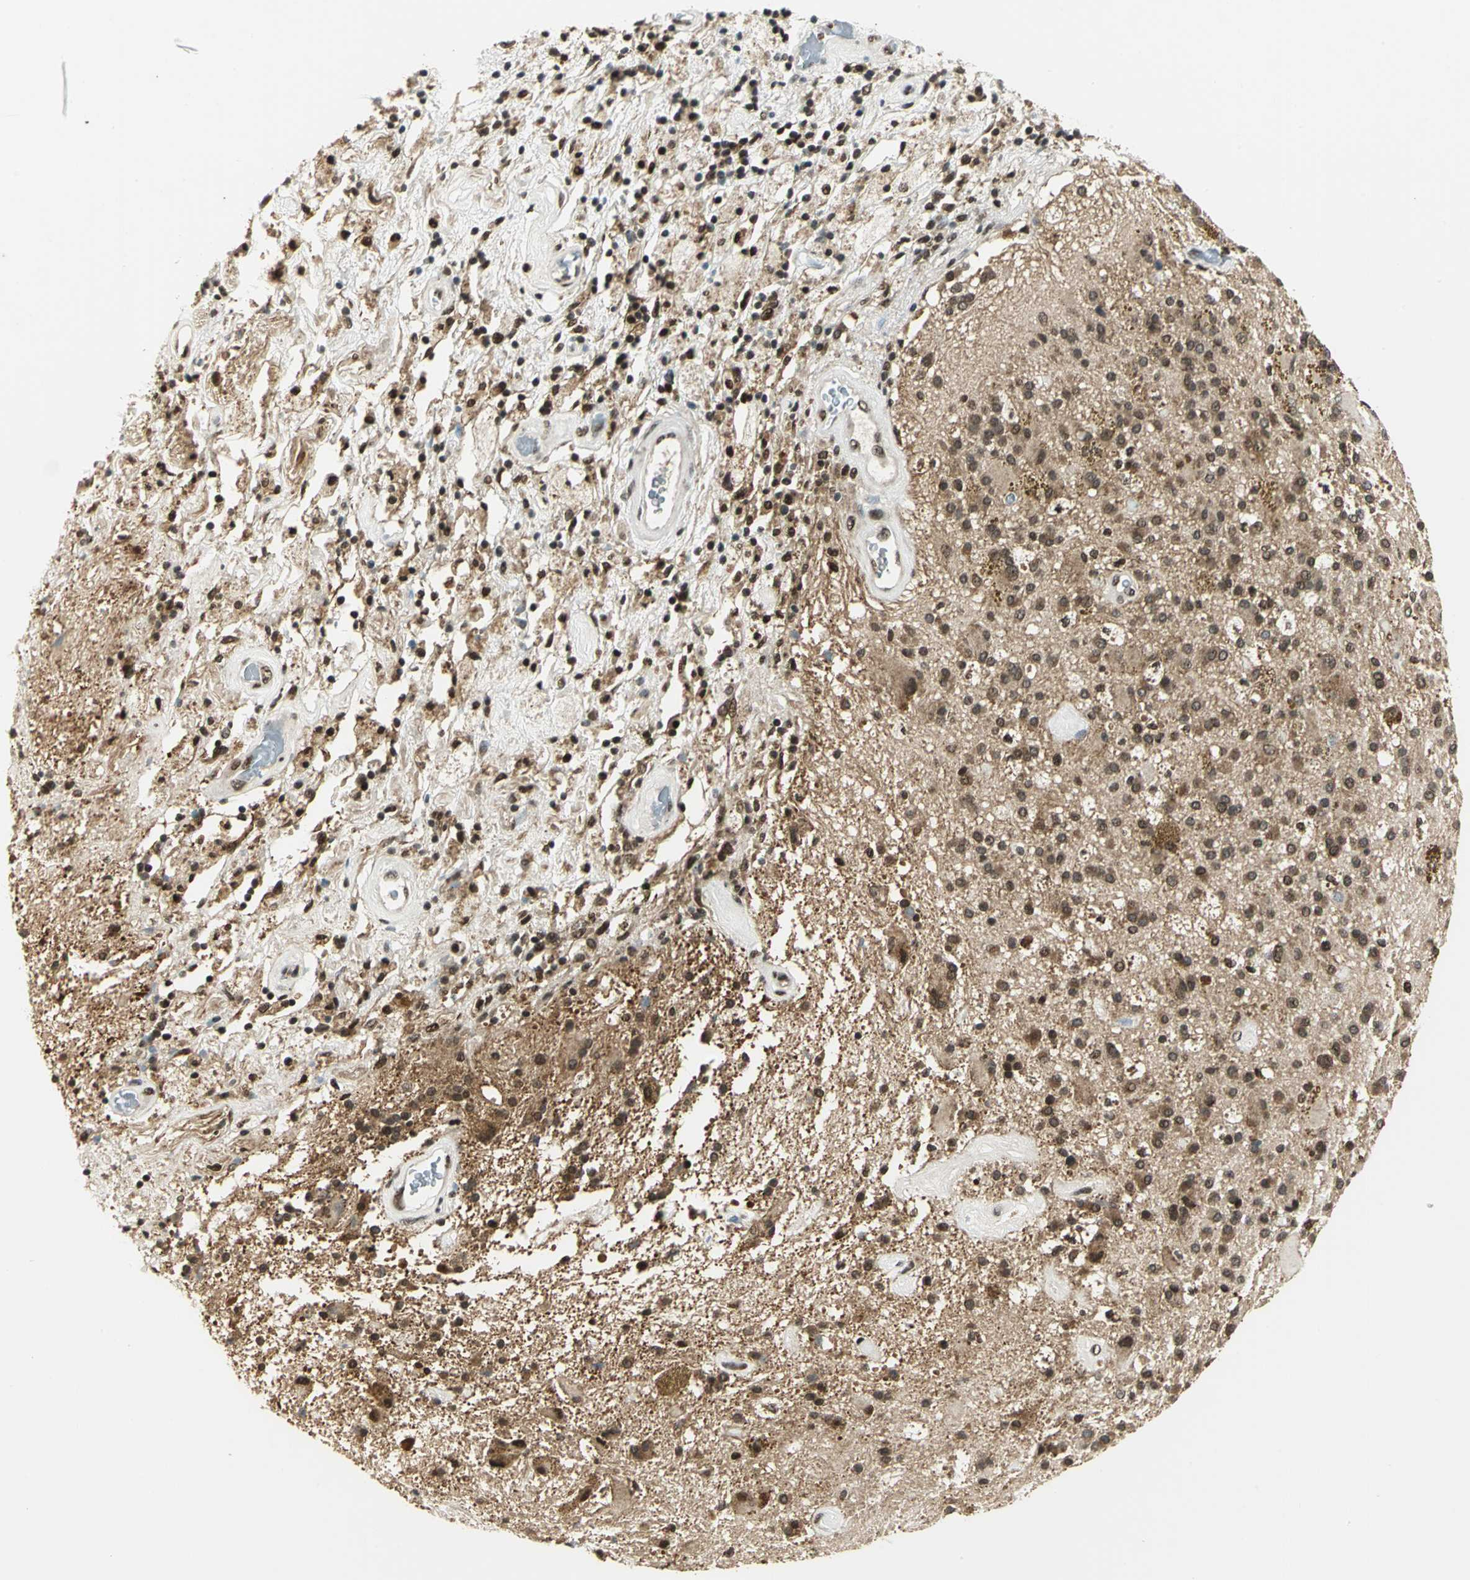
{"staining": {"intensity": "moderate", "quantity": "25%-75%", "location": "cytoplasmic/membranous,nuclear"}, "tissue": "glioma", "cell_type": "Tumor cells", "image_type": "cancer", "snomed": [{"axis": "morphology", "description": "Glioma, malignant, Low grade"}, {"axis": "topography", "description": "Brain"}], "caption": "The immunohistochemical stain labels moderate cytoplasmic/membranous and nuclear positivity in tumor cells of malignant glioma (low-grade) tissue.", "gene": "RAD17", "patient": {"sex": "male", "age": 58}}